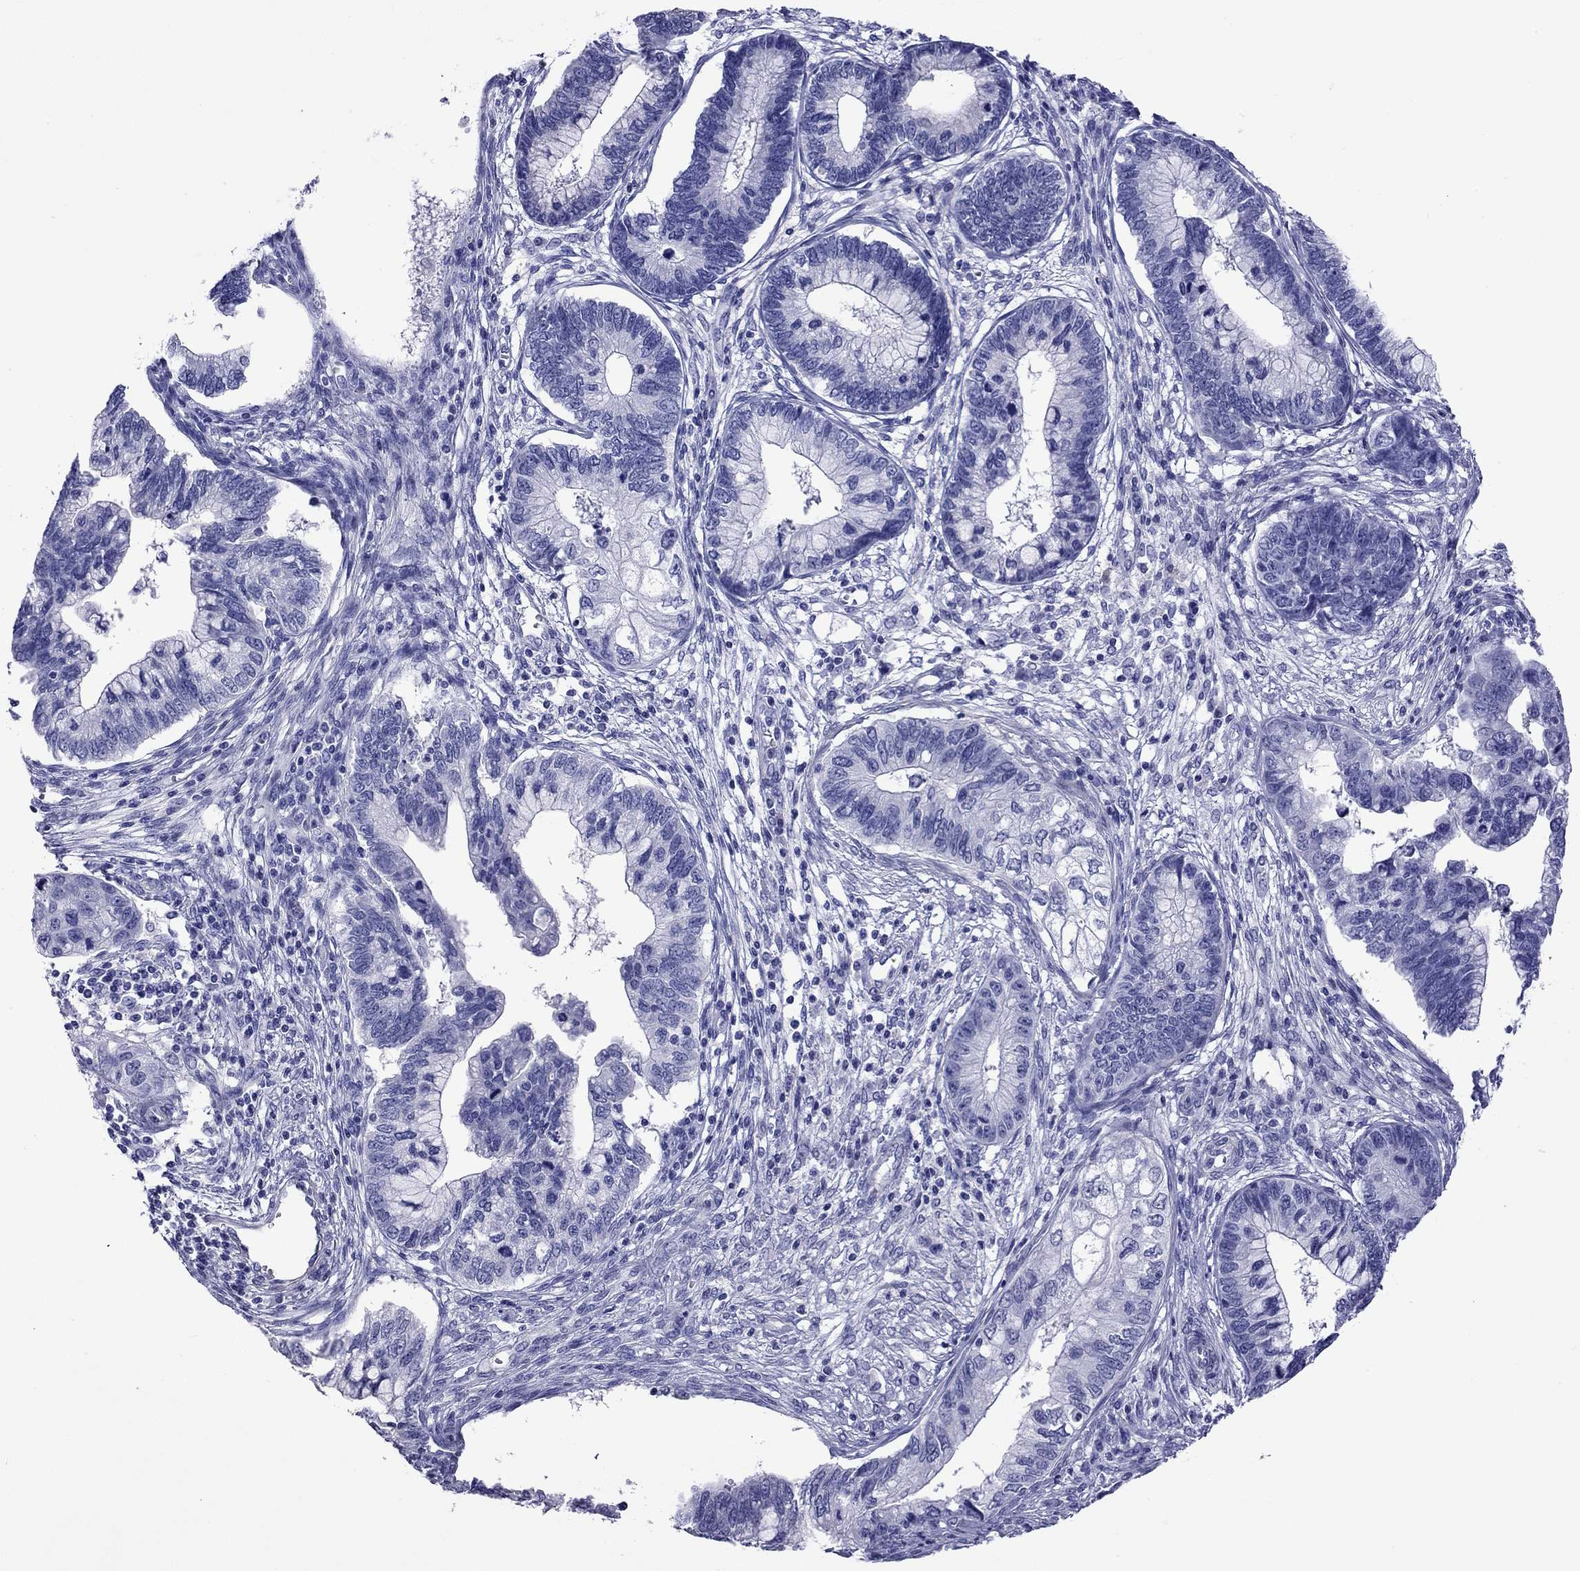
{"staining": {"intensity": "negative", "quantity": "none", "location": "none"}, "tissue": "cervical cancer", "cell_type": "Tumor cells", "image_type": "cancer", "snomed": [{"axis": "morphology", "description": "Adenocarcinoma, NOS"}, {"axis": "topography", "description": "Cervix"}], "caption": "Immunohistochemistry (IHC) histopathology image of neoplastic tissue: cervical adenocarcinoma stained with DAB reveals no significant protein staining in tumor cells.", "gene": "KIAA2012", "patient": {"sex": "female", "age": 44}}